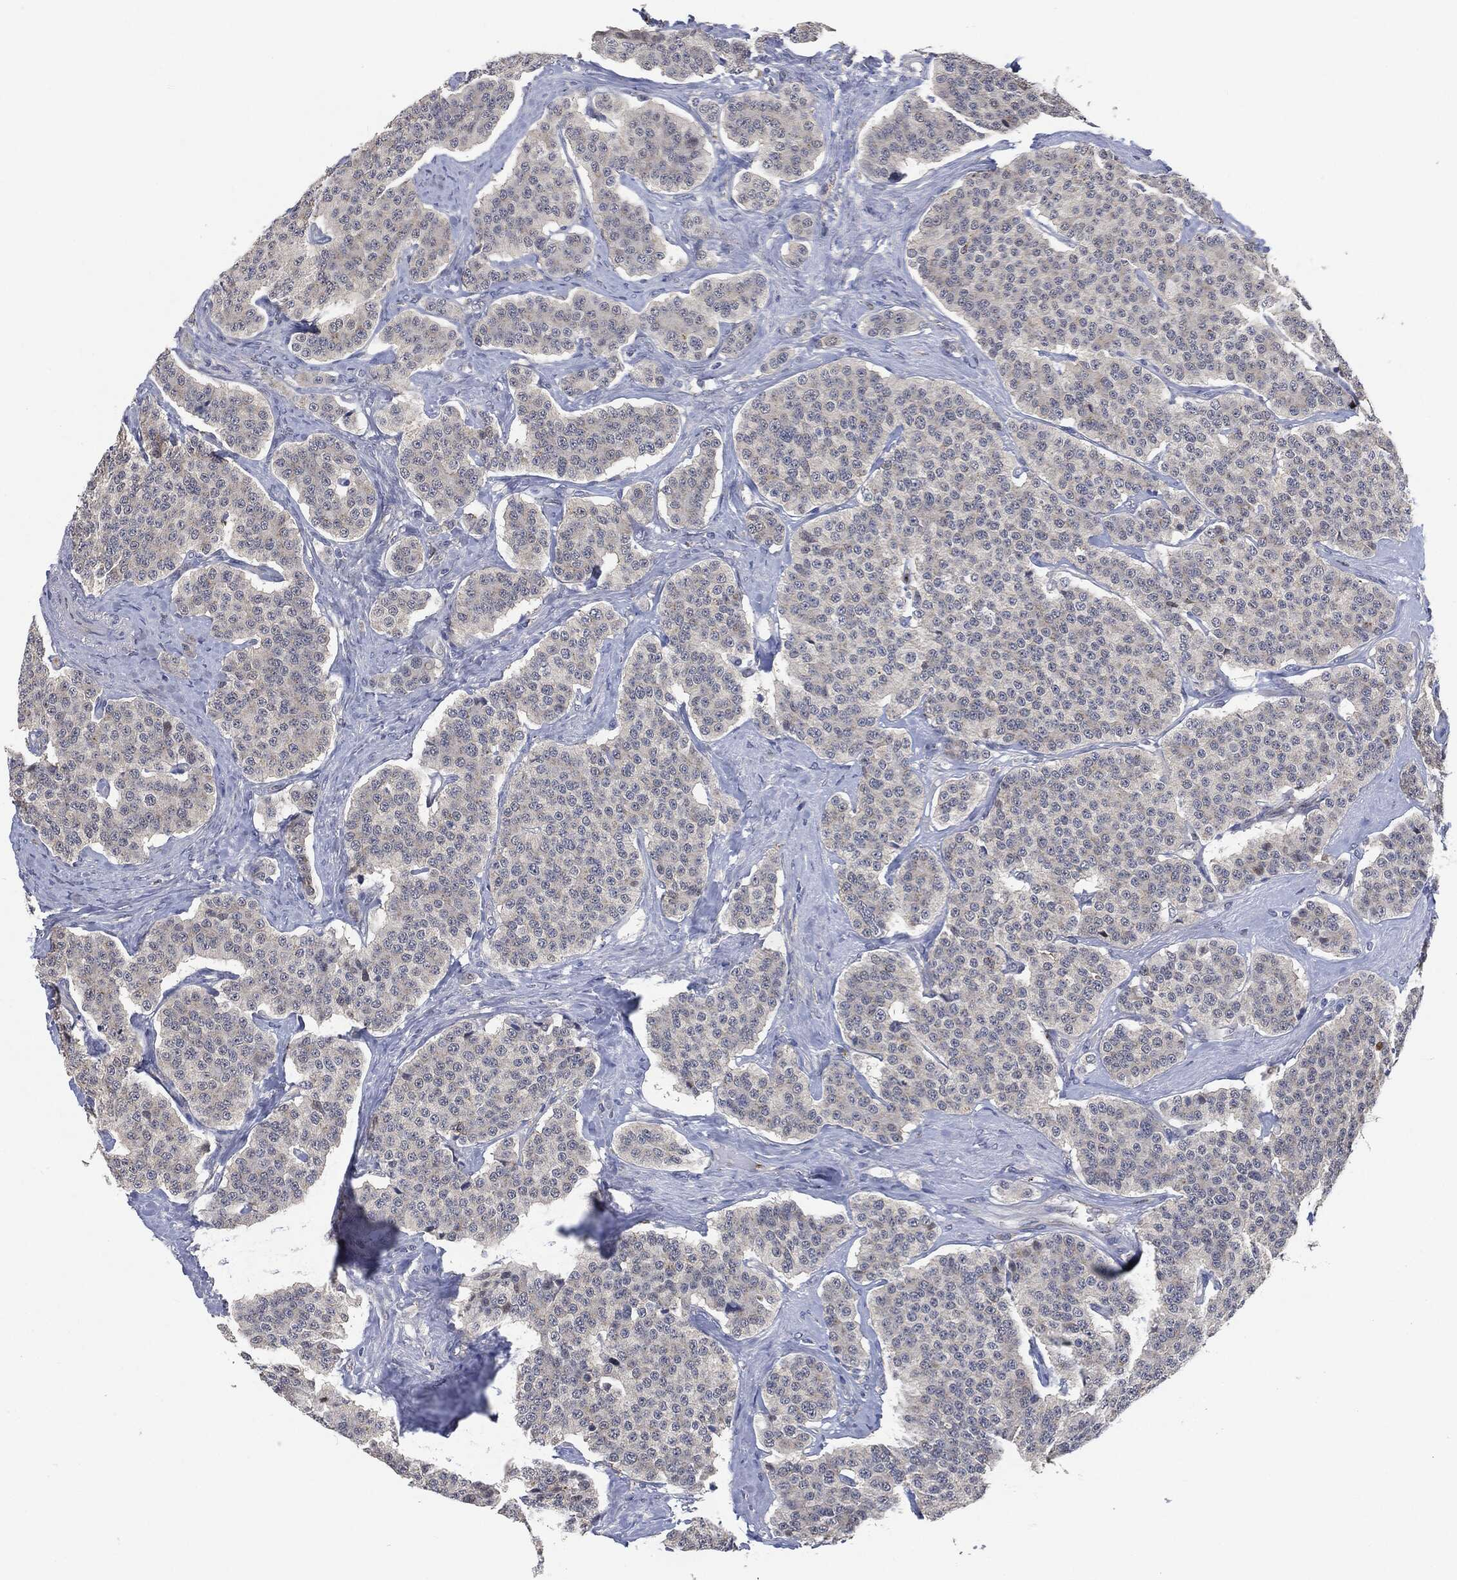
{"staining": {"intensity": "negative", "quantity": "none", "location": "none"}, "tissue": "carcinoid", "cell_type": "Tumor cells", "image_type": "cancer", "snomed": [{"axis": "morphology", "description": "Carcinoid, malignant, NOS"}, {"axis": "topography", "description": "Small intestine"}], "caption": "Tumor cells show no significant expression in carcinoid (malignant).", "gene": "VSIG4", "patient": {"sex": "female", "age": 58}}